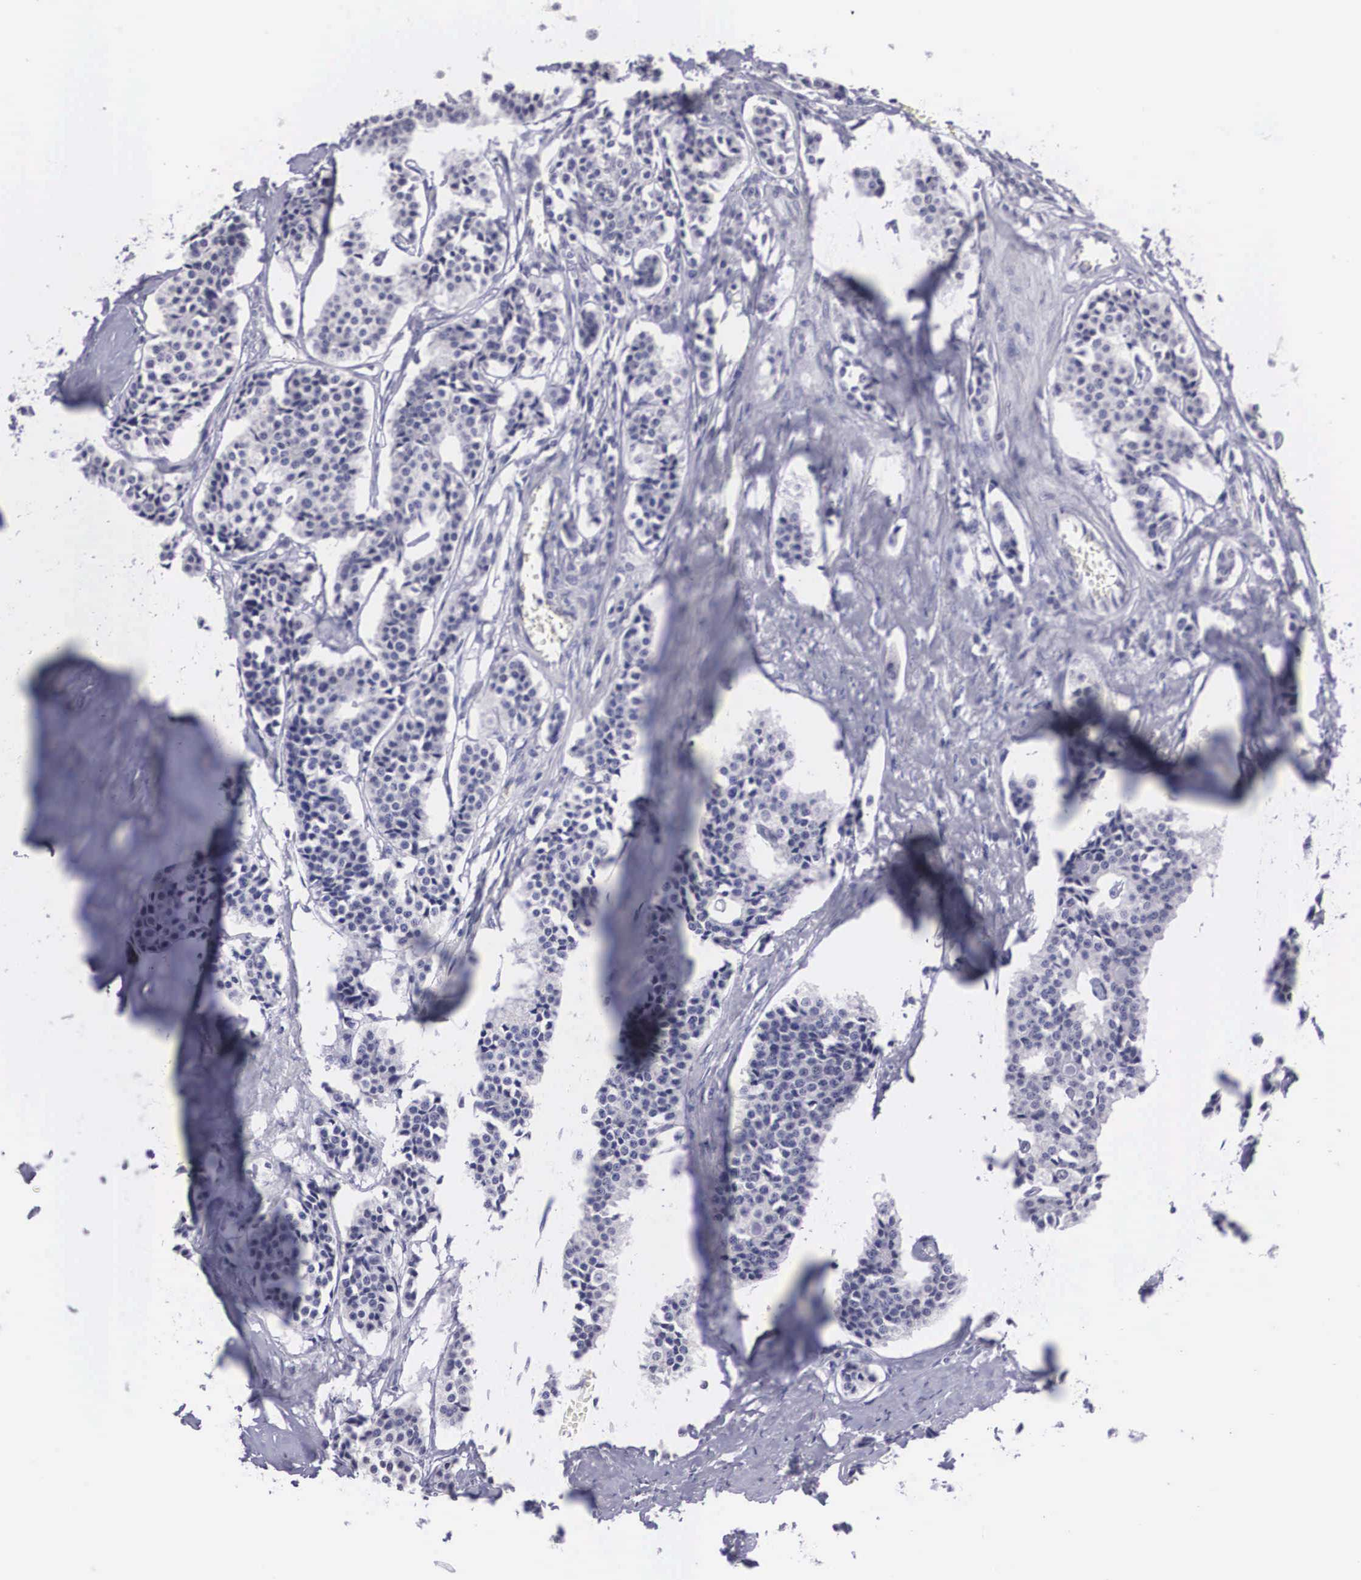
{"staining": {"intensity": "negative", "quantity": "none", "location": "none"}, "tissue": "carcinoid", "cell_type": "Tumor cells", "image_type": "cancer", "snomed": [{"axis": "morphology", "description": "Carcinoid, malignant, NOS"}, {"axis": "topography", "description": "Small intestine"}], "caption": "DAB (3,3'-diaminobenzidine) immunohistochemical staining of carcinoid shows no significant positivity in tumor cells.", "gene": "C22orf31", "patient": {"sex": "male", "age": 63}}